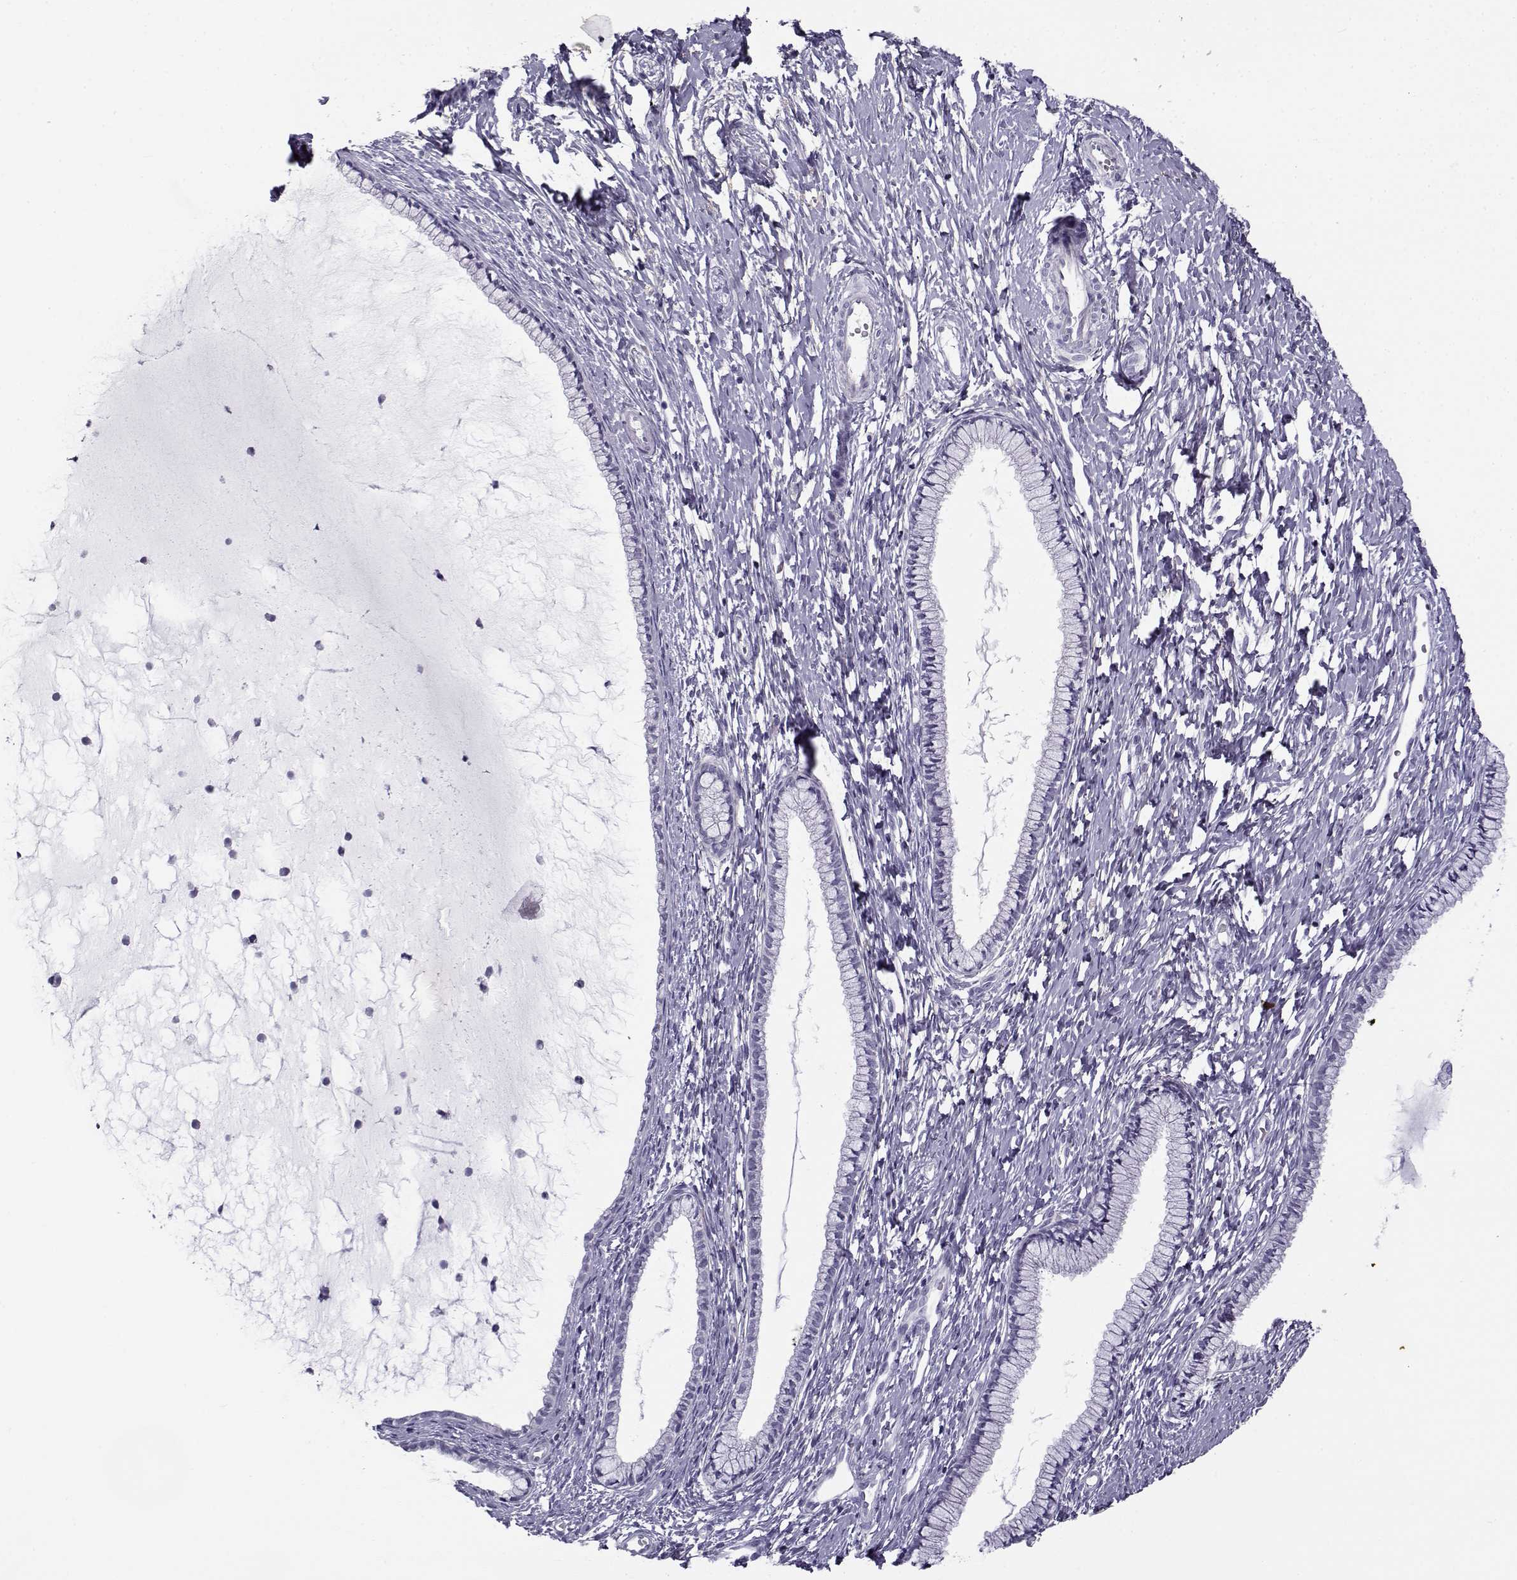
{"staining": {"intensity": "negative", "quantity": "none", "location": "none"}, "tissue": "cervix", "cell_type": "Glandular cells", "image_type": "normal", "snomed": [{"axis": "morphology", "description": "Normal tissue, NOS"}, {"axis": "topography", "description": "Cervix"}], "caption": "An IHC histopathology image of unremarkable cervix is shown. There is no staining in glandular cells of cervix. (DAB (3,3'-diaminobenzidine) immunohistochemistry (IHC), high magnification).", "gene": "GTSF1L", "patient": {"sex": "female", "age": 40}}